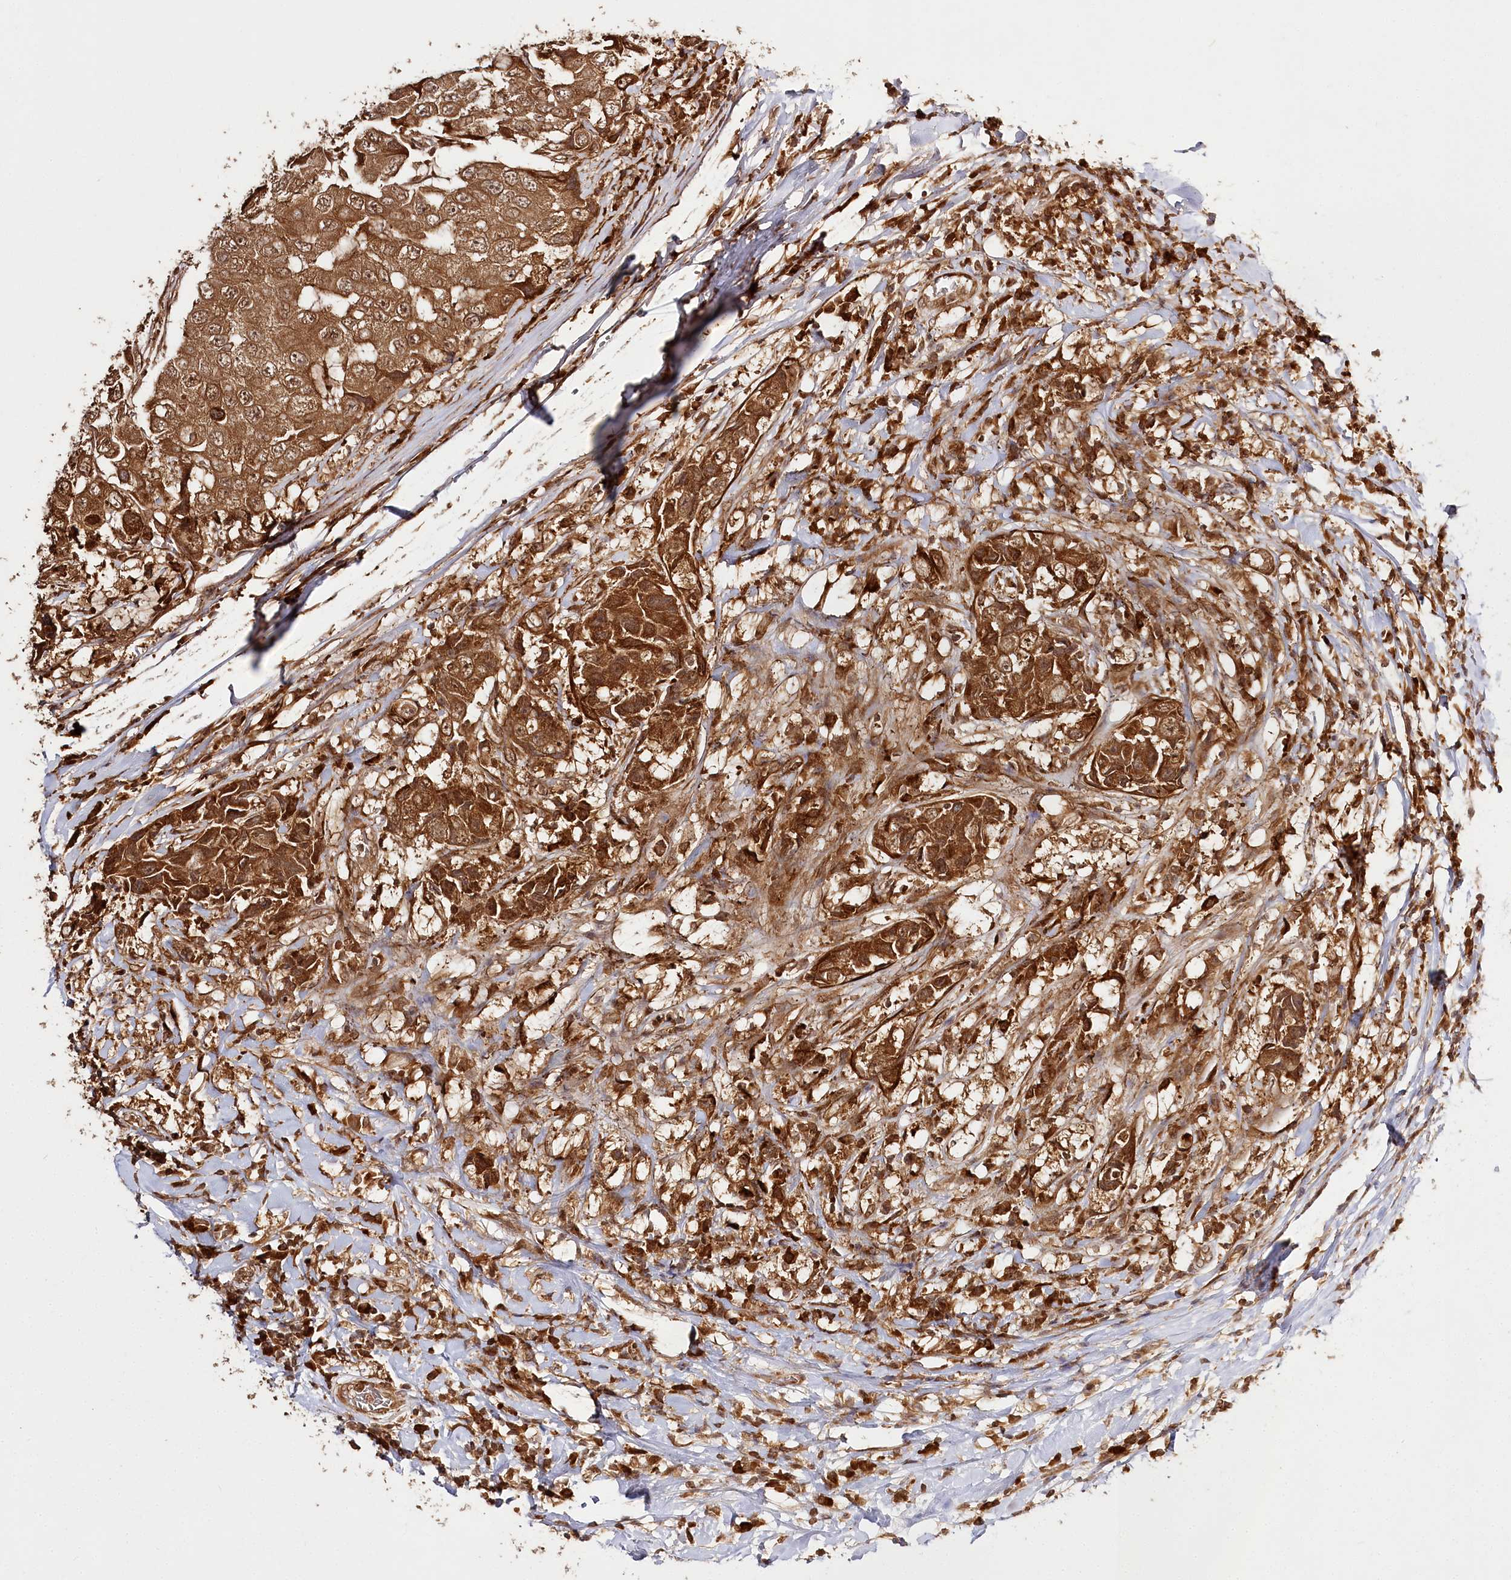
{"staining": {"intensity": "strong", "quantity": ">75%", "location": "cytoplasmic/membranous,nuclear"}, "tissue": "breast cancer", "cell_type": "Tumor cells", "image_type": "cancer", "snomed": [{"axis": "morphology", "description": "Duct carcinoma"}, {"axis": "topography", "description": "Breast"}], "caption": "DAB immunohistochemical staining of human intraductal carcinoma (breast) exhibits strong cytoplasmic/membranous and nuclear protein positivity in approximately >75% of tumor cells.", "gene": "ULK2", "patient": {"sex": "female", "age": 27}}